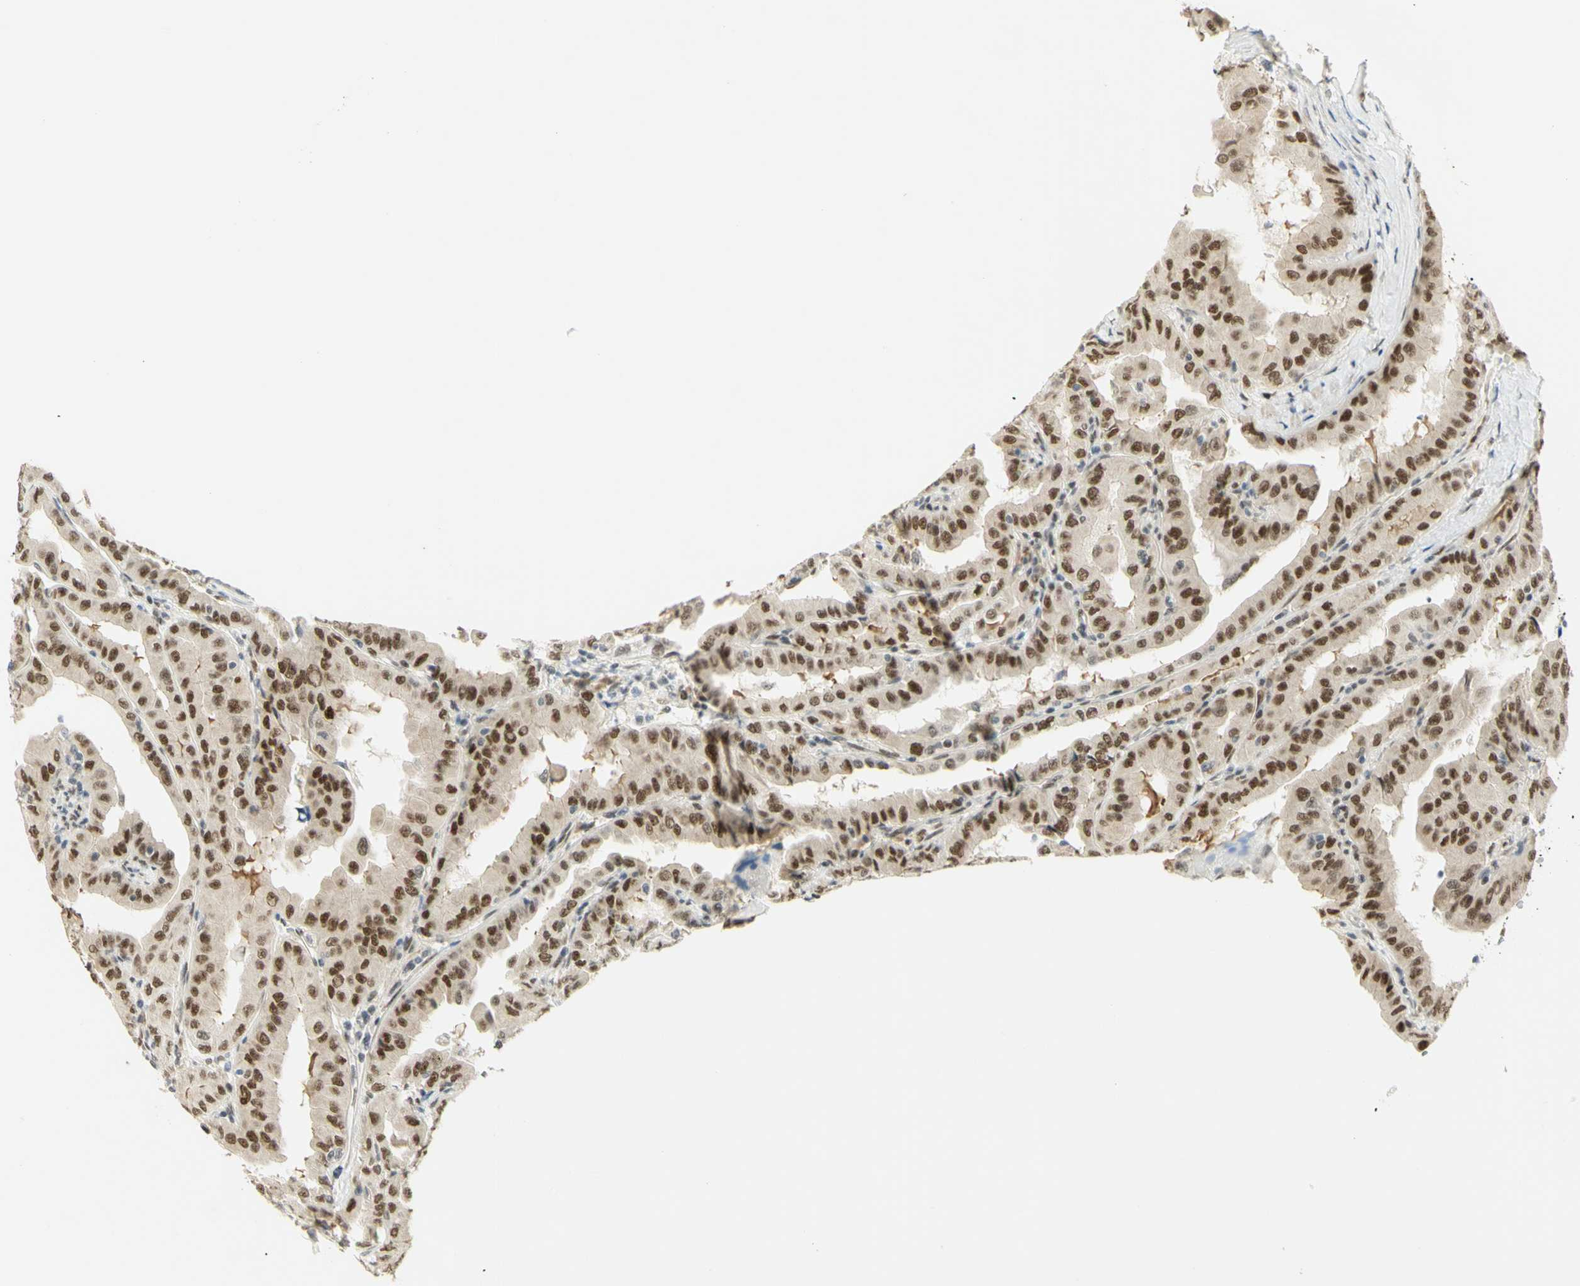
{"staining": {"intensity": "moderate", "quantity": ">75%", "location": "cytoplasmic/membranous,nuclear"}, "tissue": "thyroid cancer", "cell_type": "Tumor cells", "image_type": "cancer", "snomed": [{"axis": "morphology", "description": "Papillary adenocarcinoma, NOS"}, {"axis": "topography", "description": "Thyroid gland"}], "caption": "Tumor cells demonstrate medium levels of moderate cytoplasmic/membranous and nuclear positivity in approximately >75% of cells in thyroid cancer (papillary adenocarcinoma).", "gene": "DDX1", "patient": {"sex": "male", "age": 33}}